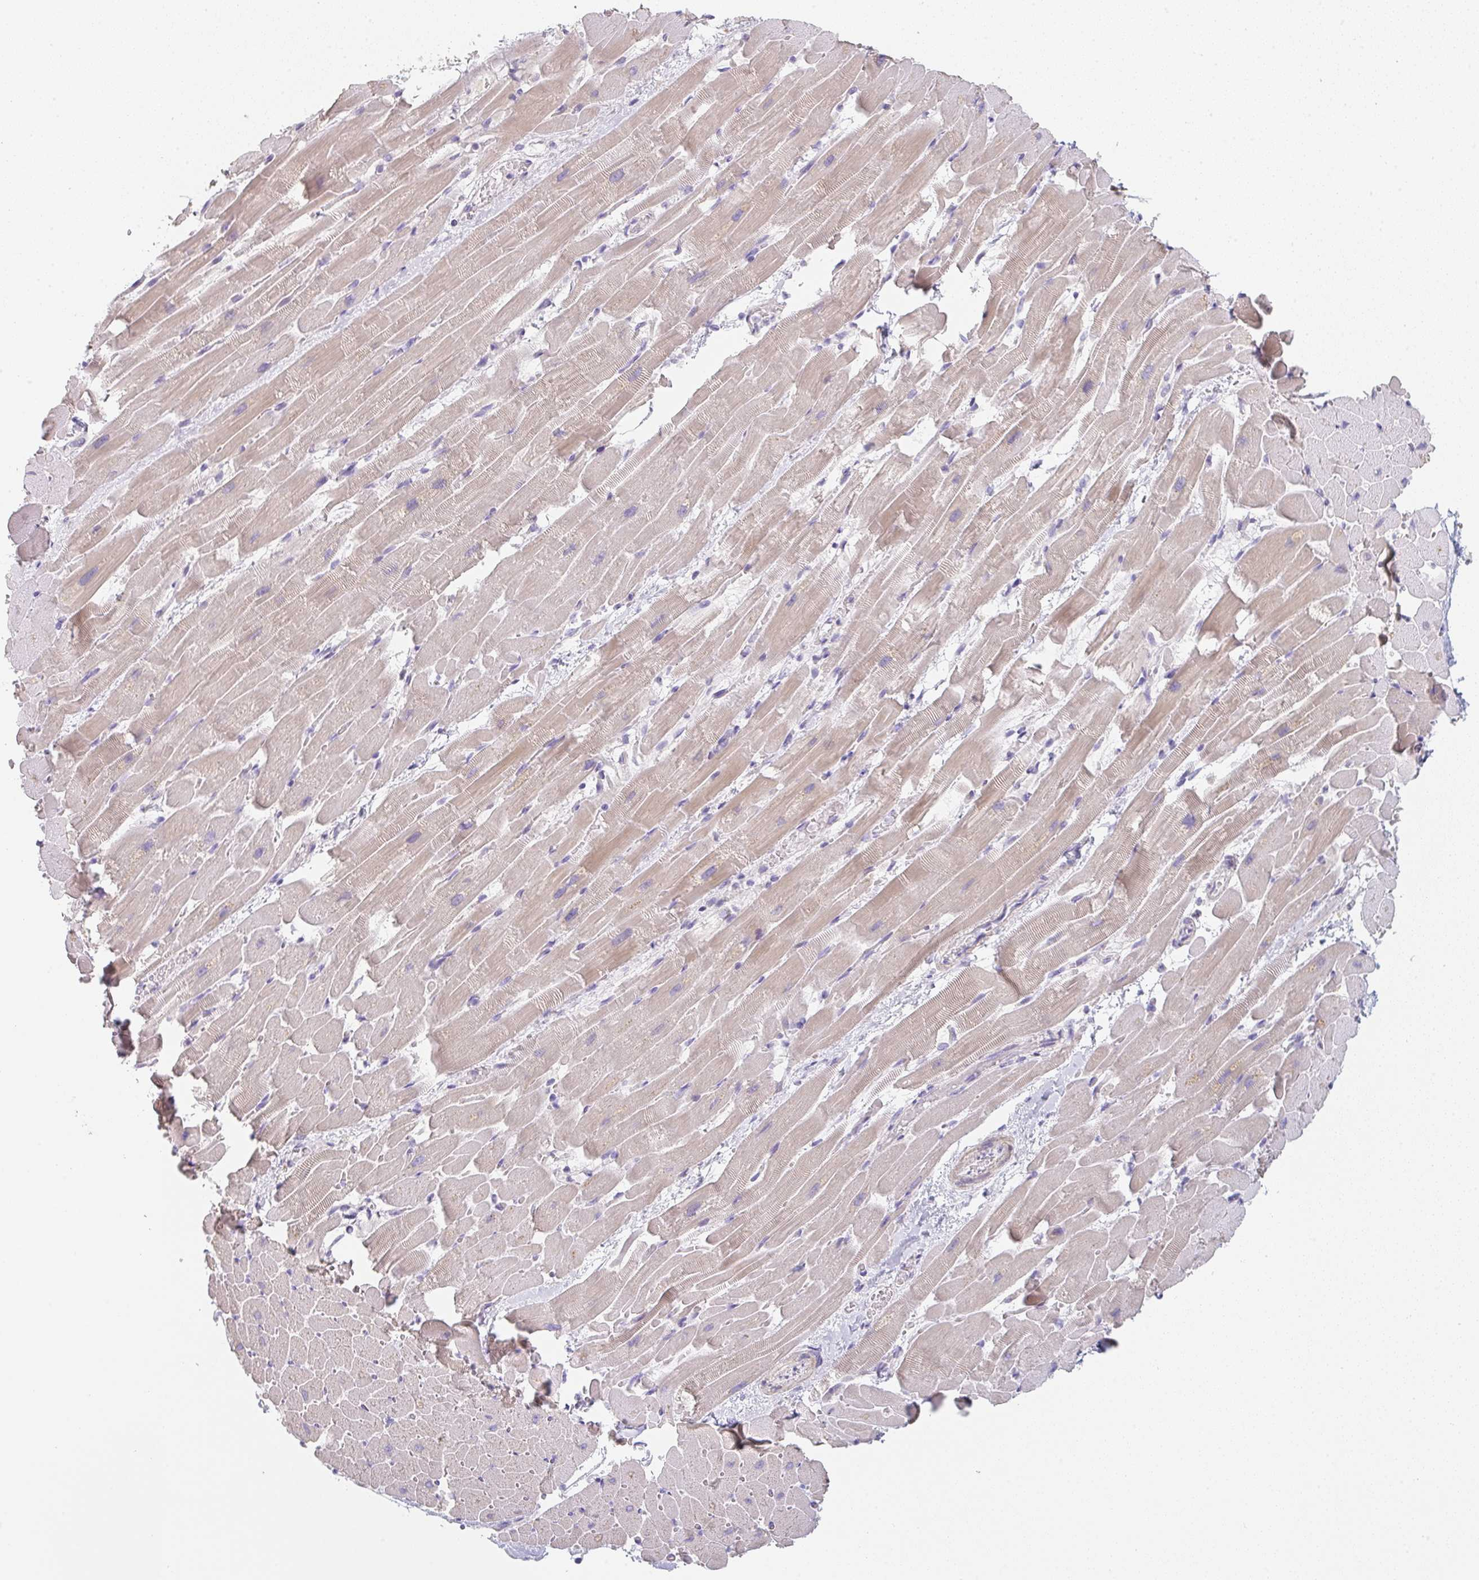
{"staining": {"intensity": "weak", "quantity": "25%-75%", "location": "cytoplasmic/membranous"}, "tissue": "heart muscle", "cell_type": "Cardiomyocytes", "image_type": "normal", "snomed": [{"axis": "morphology", "description": "Normal tissue, NOS"}, {"axis": "topography", "description": "Heart"}], "caption": "The histopathology image shows a brown stain indicating the presence of a protein in the cytoplasmic/membranous of cardiomyocytes in heart muscle. (DAB (3,3'-diaminobenzidine) IHC, brown staining for protein, blue staining for nuclei).", "gene": "ZNF215", "patient": {"sex": "male", "age": 37}}